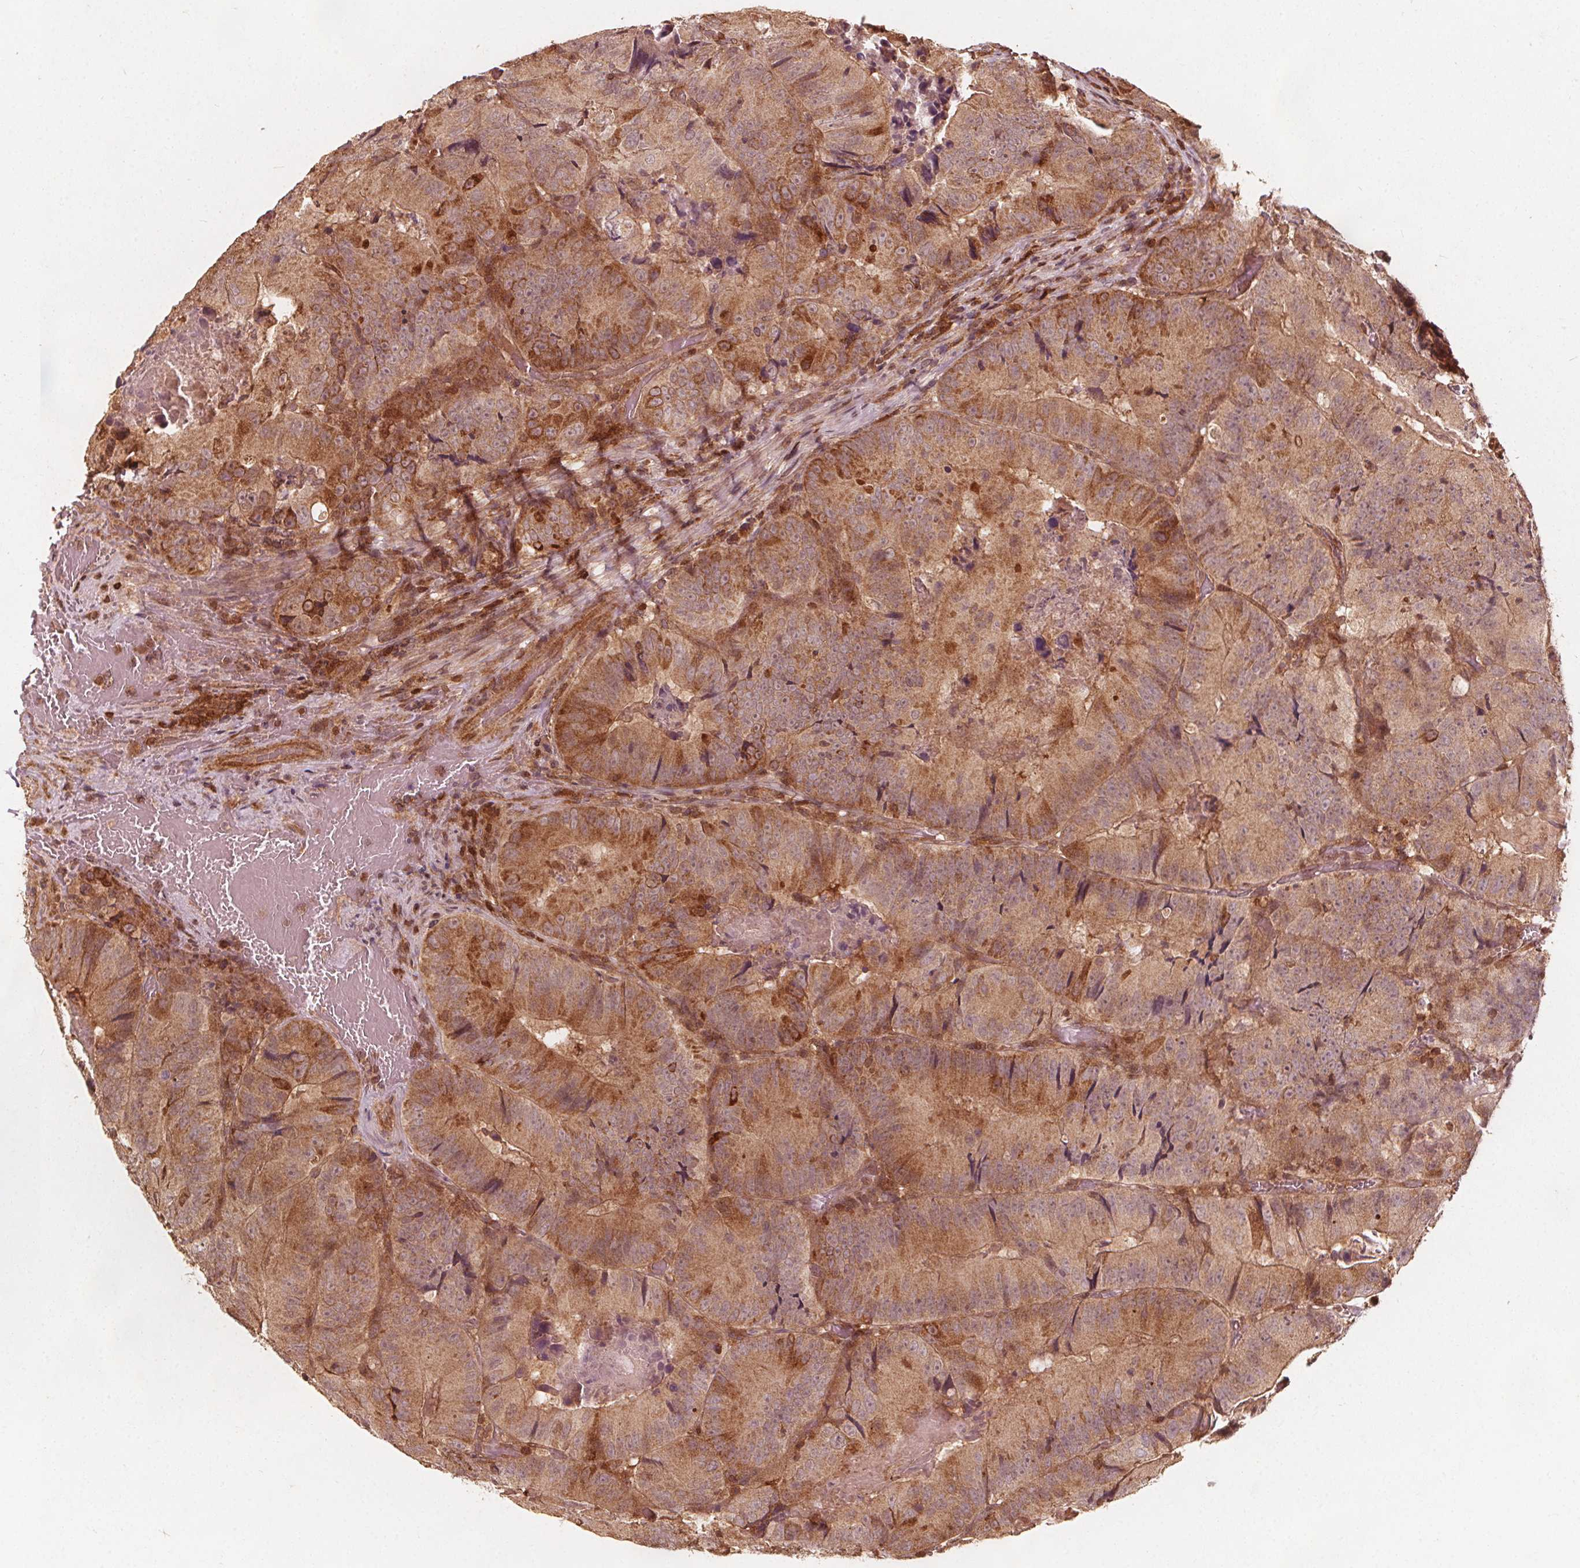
{"staining": {"intensity": "moderate", "quantity": ">75%", "location": "cytoplasmic/membranous"}, "tissue": "colorectal cancer", "cell_type": "Tumor cells", "image_type": "cancer", "snomed": [{"axis": "morphology", "description": "Adenocarcinoma, NOS"}, {"axis": "topography", "description": "Colon"}], "caption": "Adenocarcinoma (colorectal) stained with a brown dye demonstrates moderate cytoplasmic/membranous positive expression in about >75% of tumor cells.", "gene": "AIP", "patient": {"sex": "female", "age": 86}}